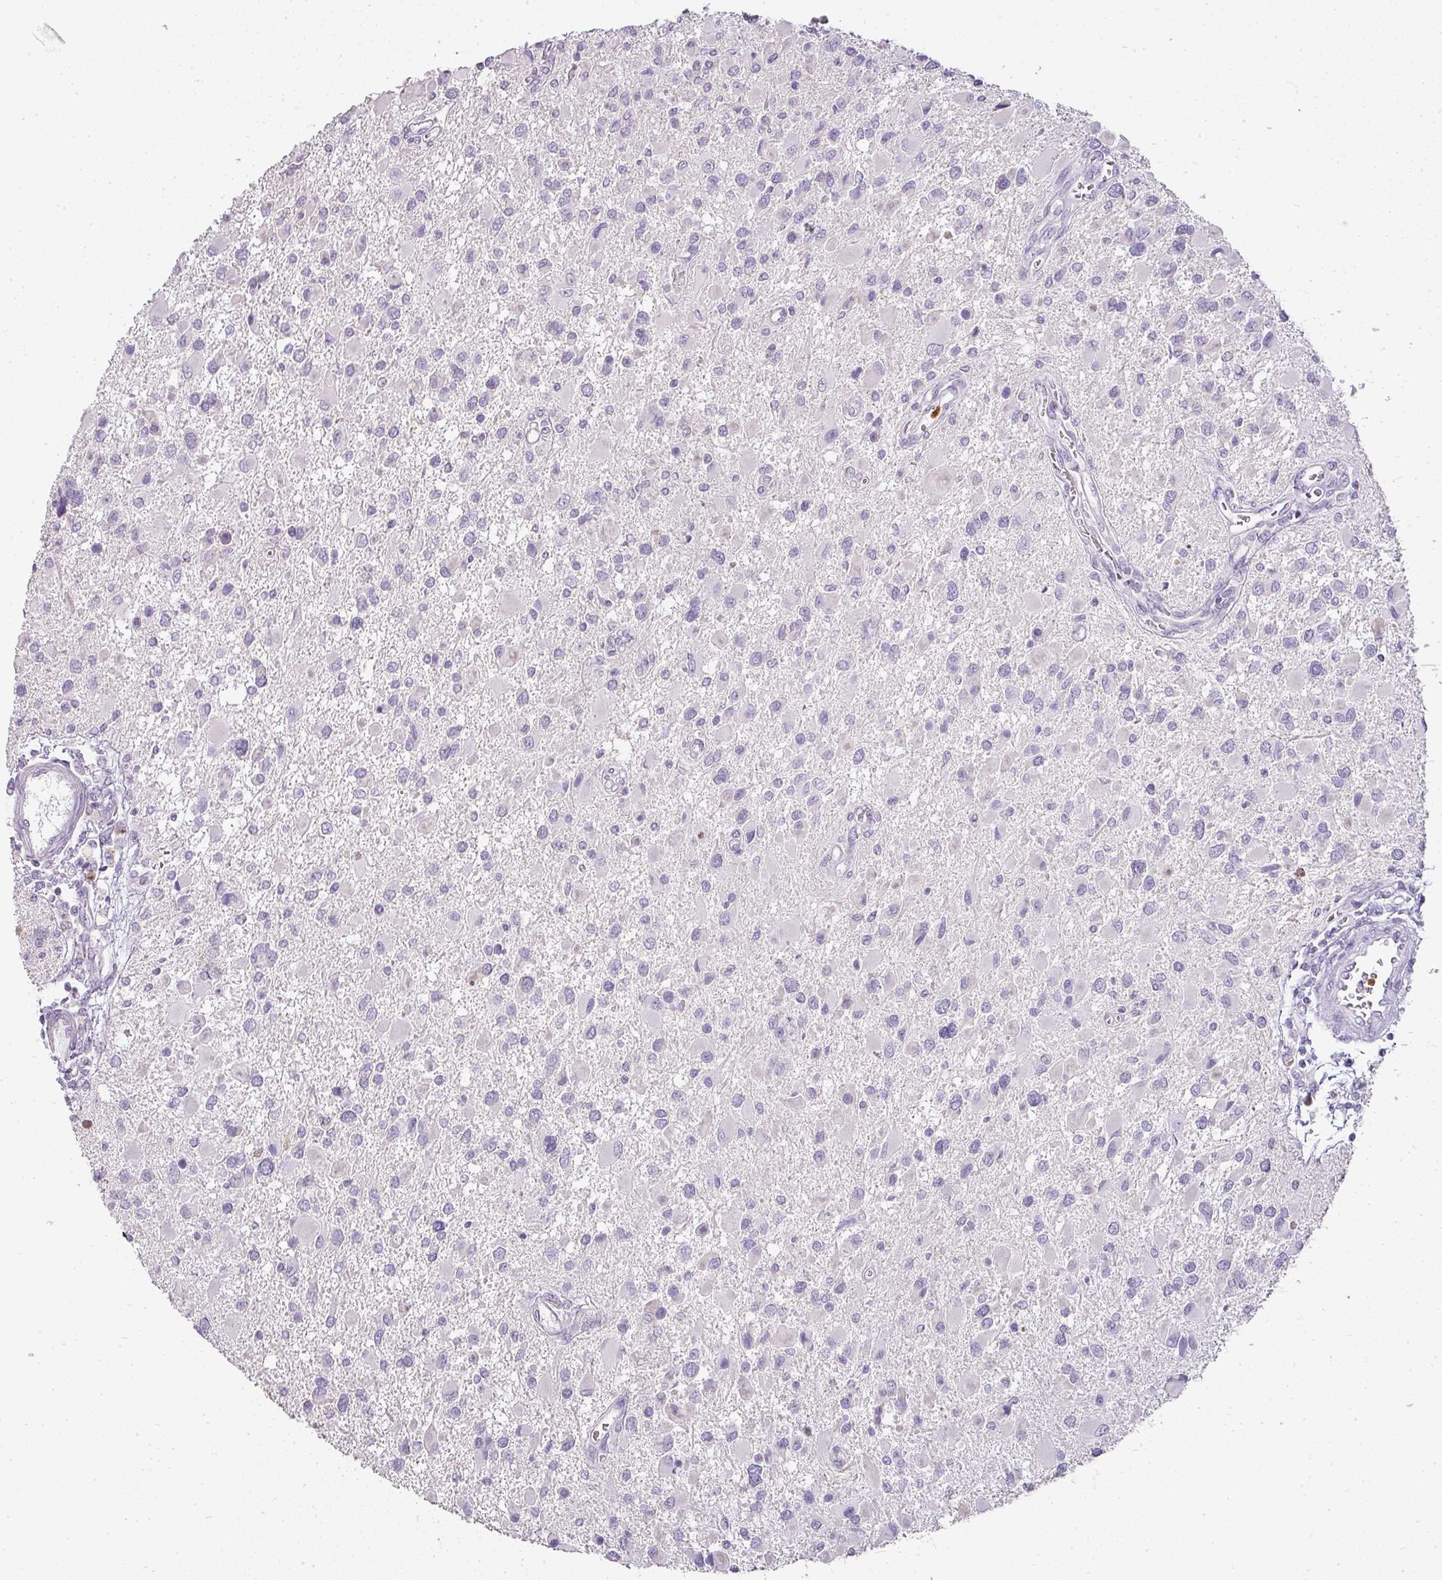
{"staining": {"intensity": "negative", "quantity": "none", "location": "none"}, "tissue": "glioma", "cell_type": "Tumor cells", "image_type": "cancer", "snomed": [{"axis": "morphology", "description": "Glioma, malignant, High grade"}, {"axis": "topography", "description": "Brain"}], "caption": "Tumor cells show no significant protein positivity in glioma. (Stains: DAB immunohistochemistry (IHC) with hematoxylin counter stain, Microscopy: brightfield microscopy at high magnification).", "gene": "CAMP", "patient": {"sex": "male", "age": 53}}